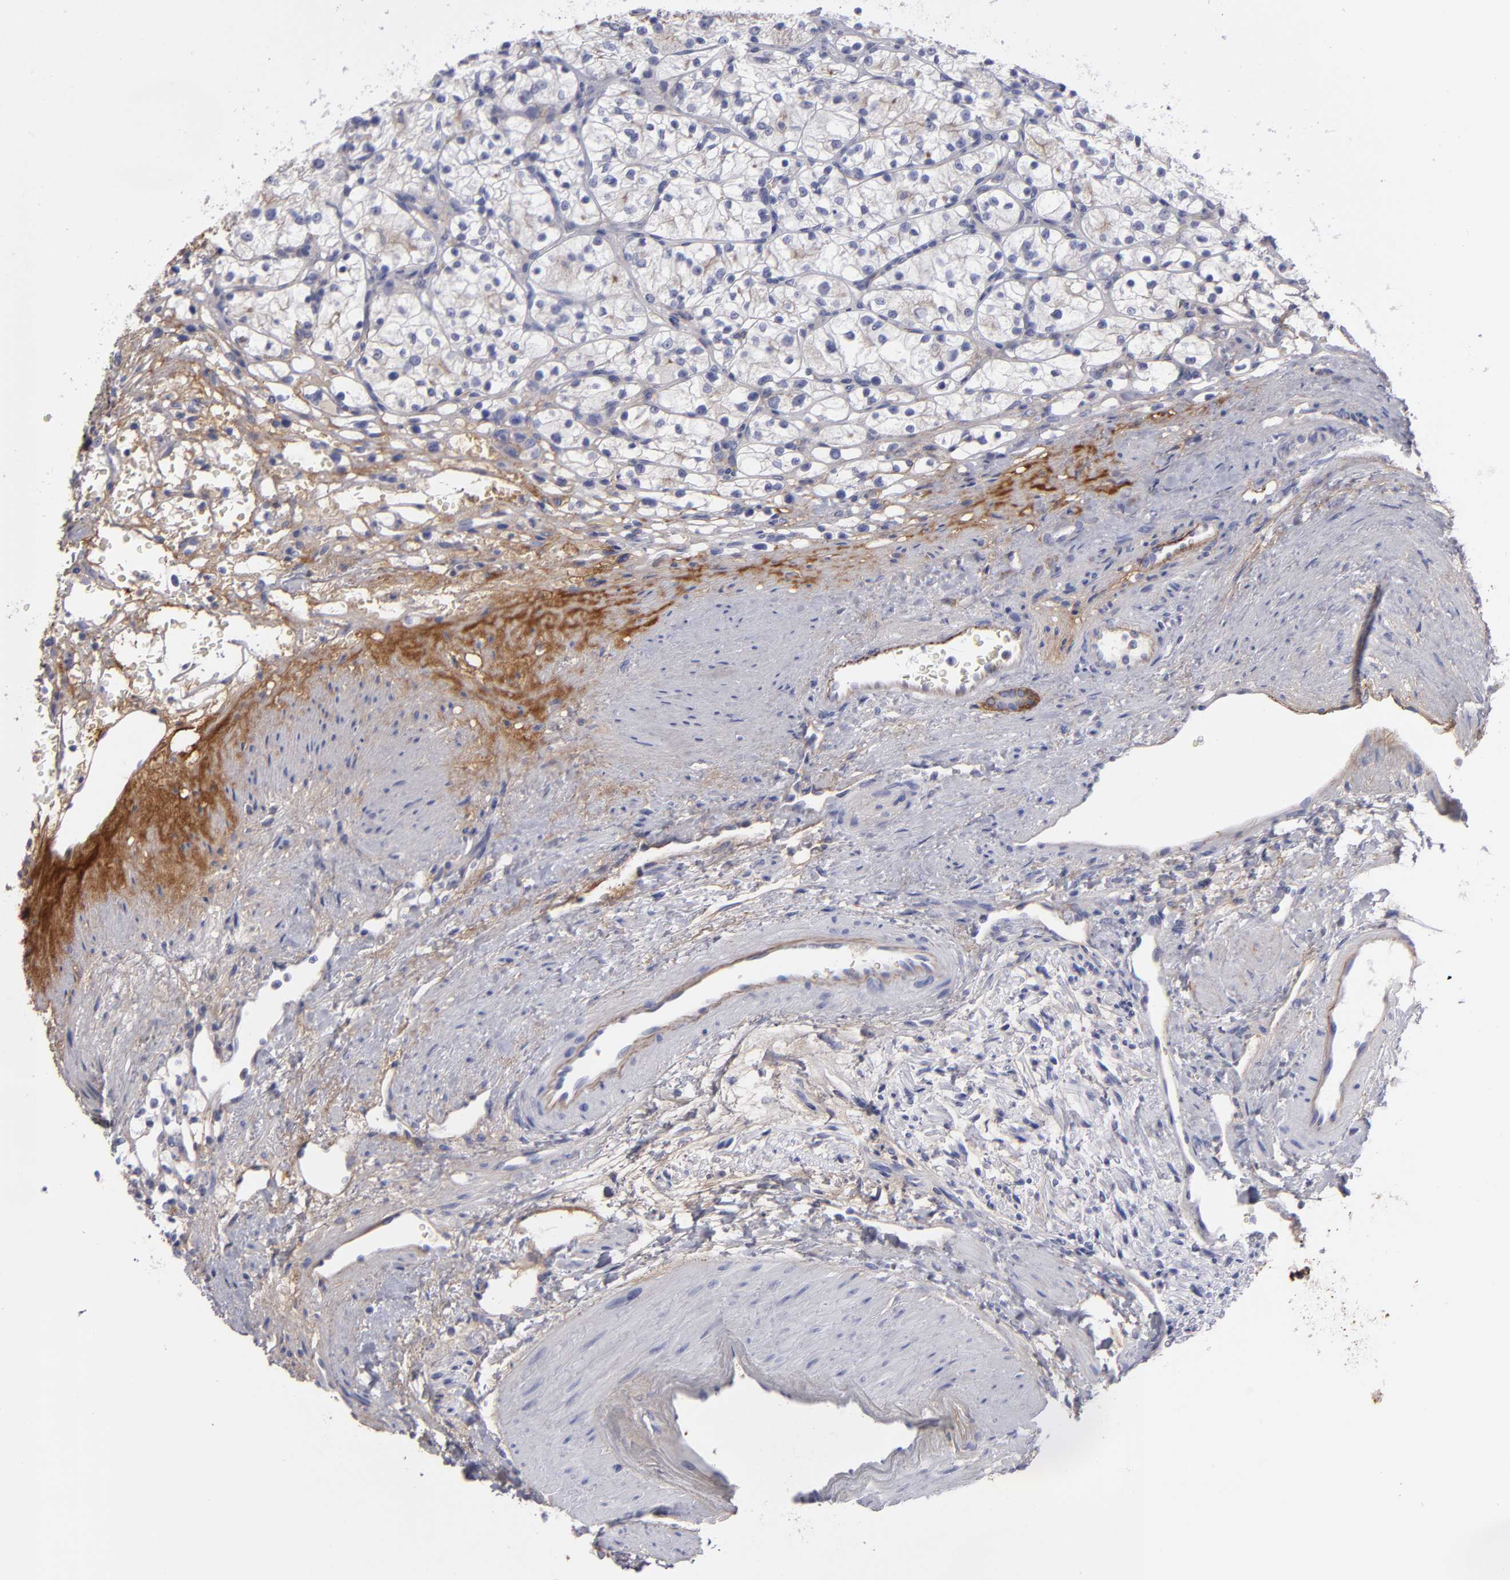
{"staining": {"intensity": "negative", "quantity": "none", "location": "none"}, "tissue": "renal cancer", "cell_type": "Tumor cells", "image_type": "cancer", "snomed": [{"axis": "morphology", "description": "Adenocarcinoma, NOS"}, {"axis": "topography", "description": "Kidney"}], "caption": "DAB (3,3'-diaminobenzidine) immunohistochemical staining of human renal cancer (adenocarcinoma) demonstrates no significant positivity in tumor cells.", "gene": "FBLN1", "patient": {"sex": "female", "age": 60}}